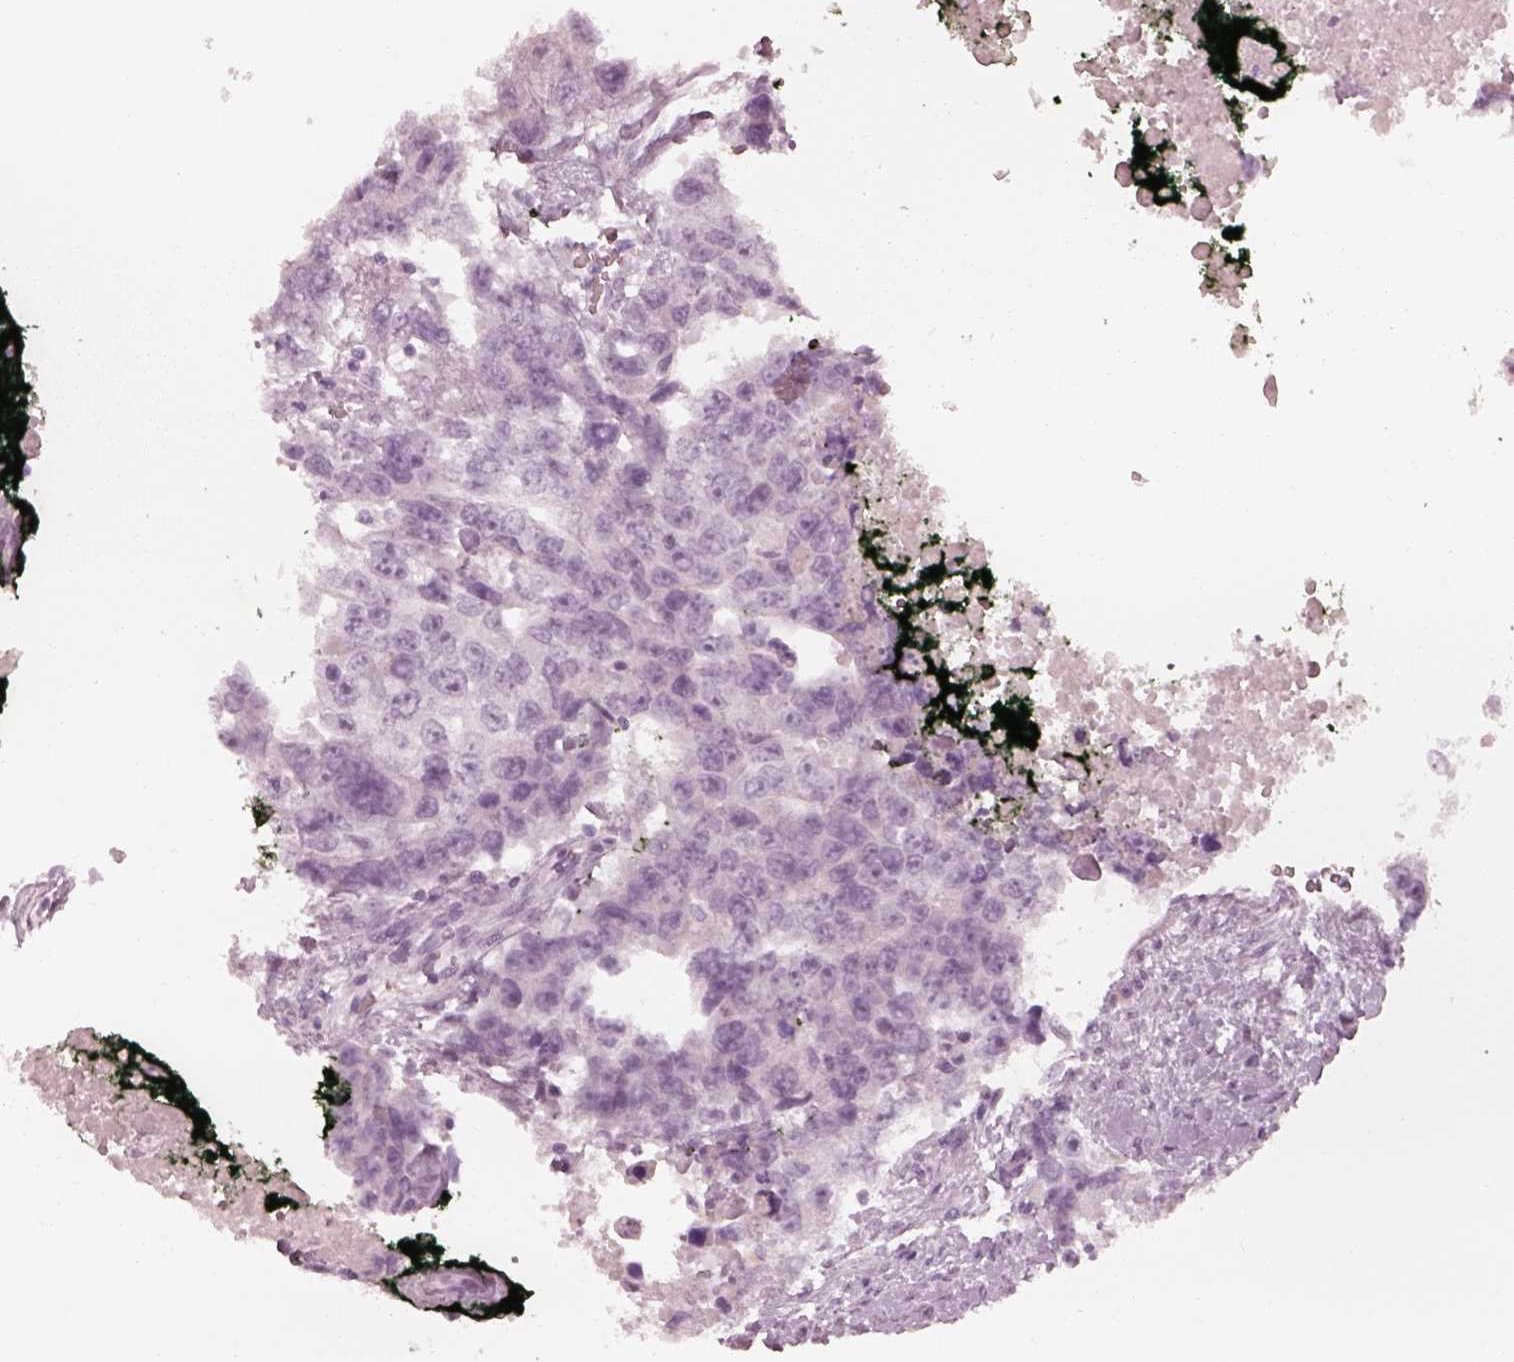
{"staining": {"intensity": "negative", "quantity": "none", "location": "none"}, "tissue": "testis cancer", "cell_type": "Tumor cells", "image_type": "cancer", "snomed": [{"axis": "morphology", "description": "Carcinoma, Embryonal, NOS"}, {"axis": "topography", "description": "Testis"}], "caption": "An immunohistochemistry histopathology image of testis embryonal carcinoma is shown. There is no staining in tumor cells of testis embryonal carcinoma.", "gene": "RSPH9", "patient": {"sex": "male", "age": 24}}